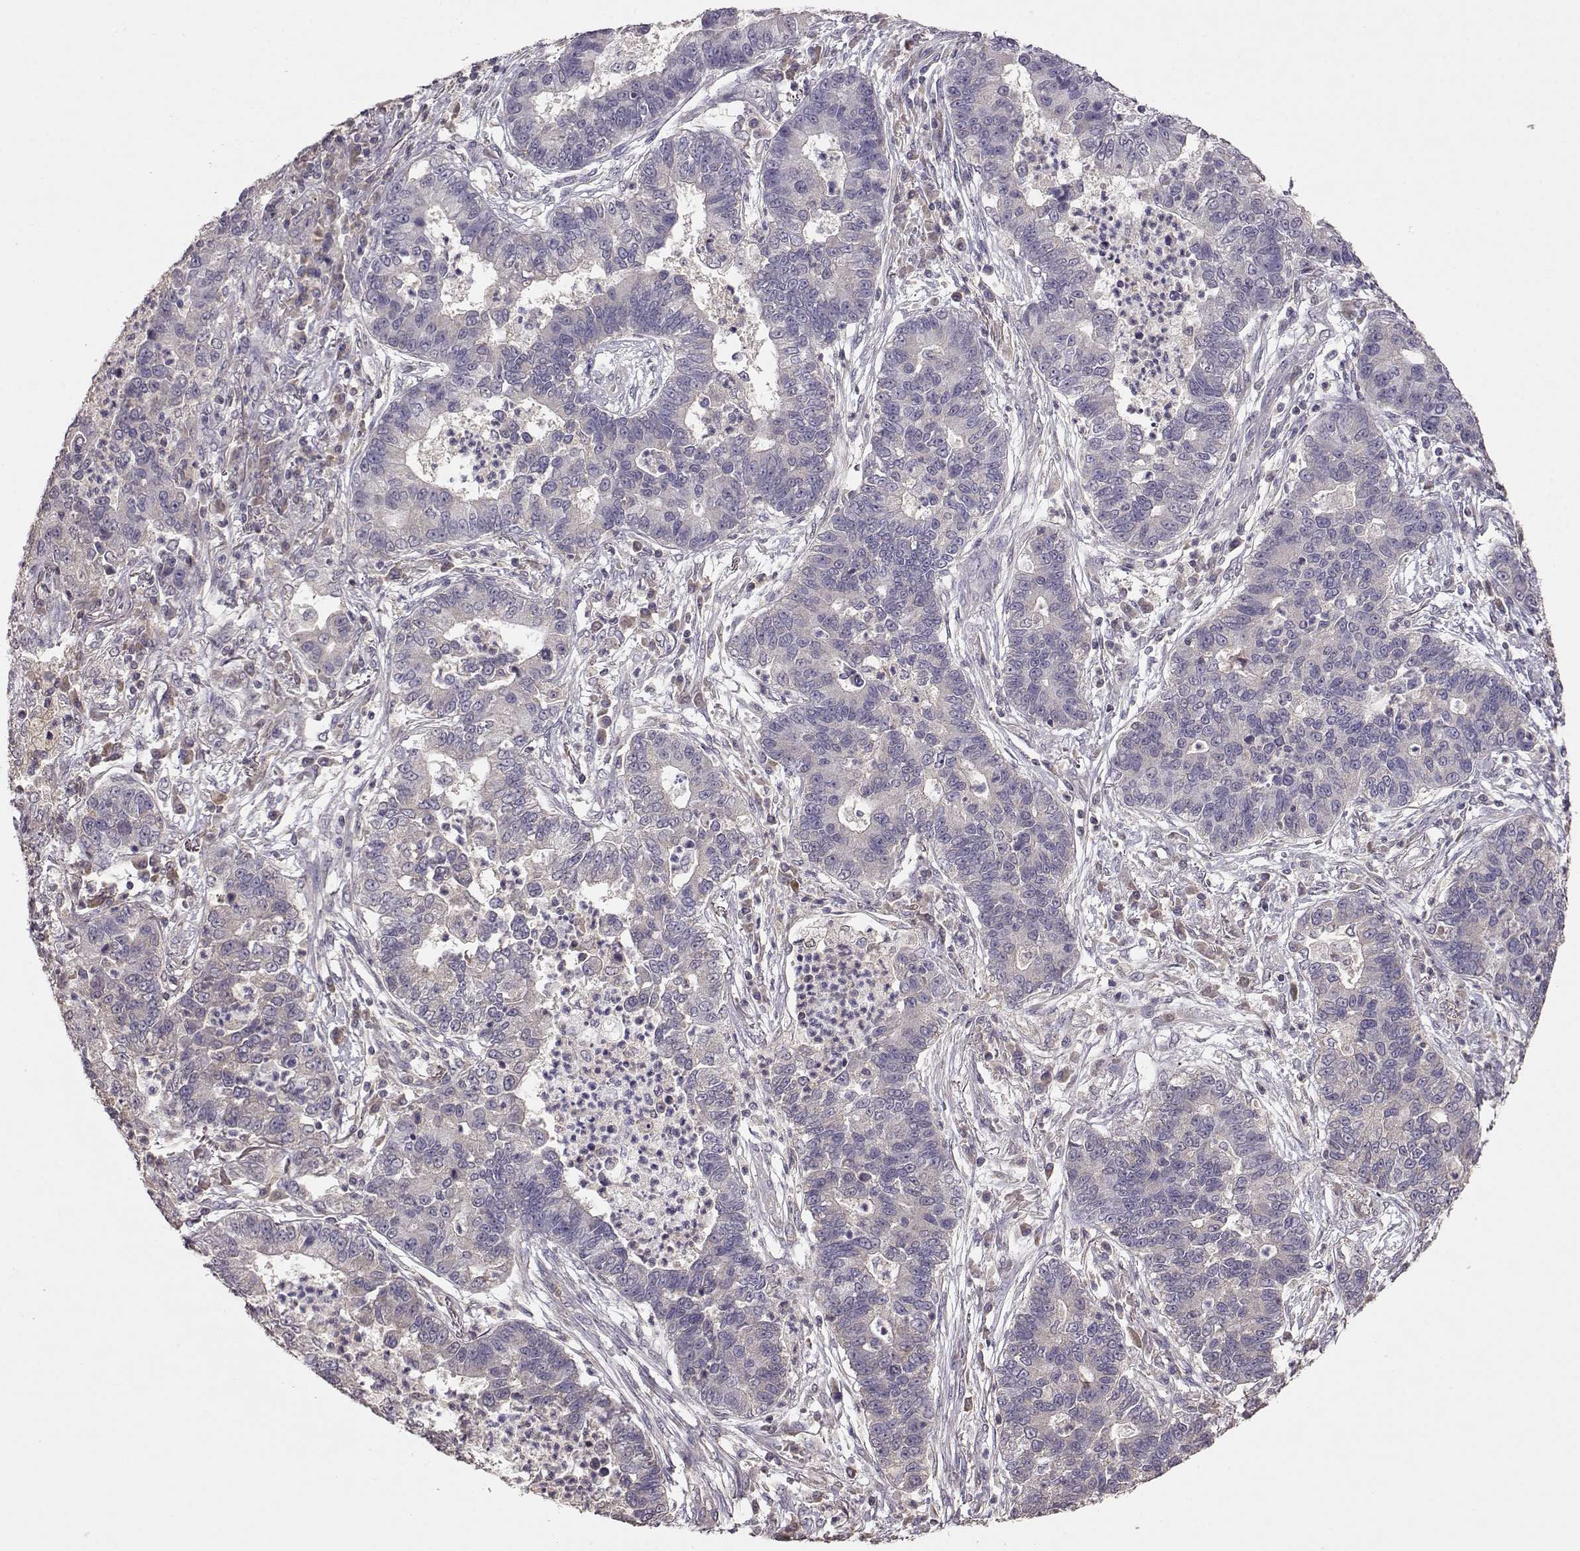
{"staining": {"intensity": "negative", "quantity": "none", "location": "none"}, "tissue": "lung cancer", "cell_type": "Tumor cells", "image_type": "cancer", "snomed": [{"axis": "morphology", "description": "Adenocarcinoma, NOS"}, {"axis": "topography", "description": "Lung"}], "caption": "Human lung cancer (adenocarcinoma) stained for a protein using immunohistochemistry (IHC) exhibits no positivity in tumor cells.", "gene": "PMCH", "patient": {"sex": "female", "age": 57}}